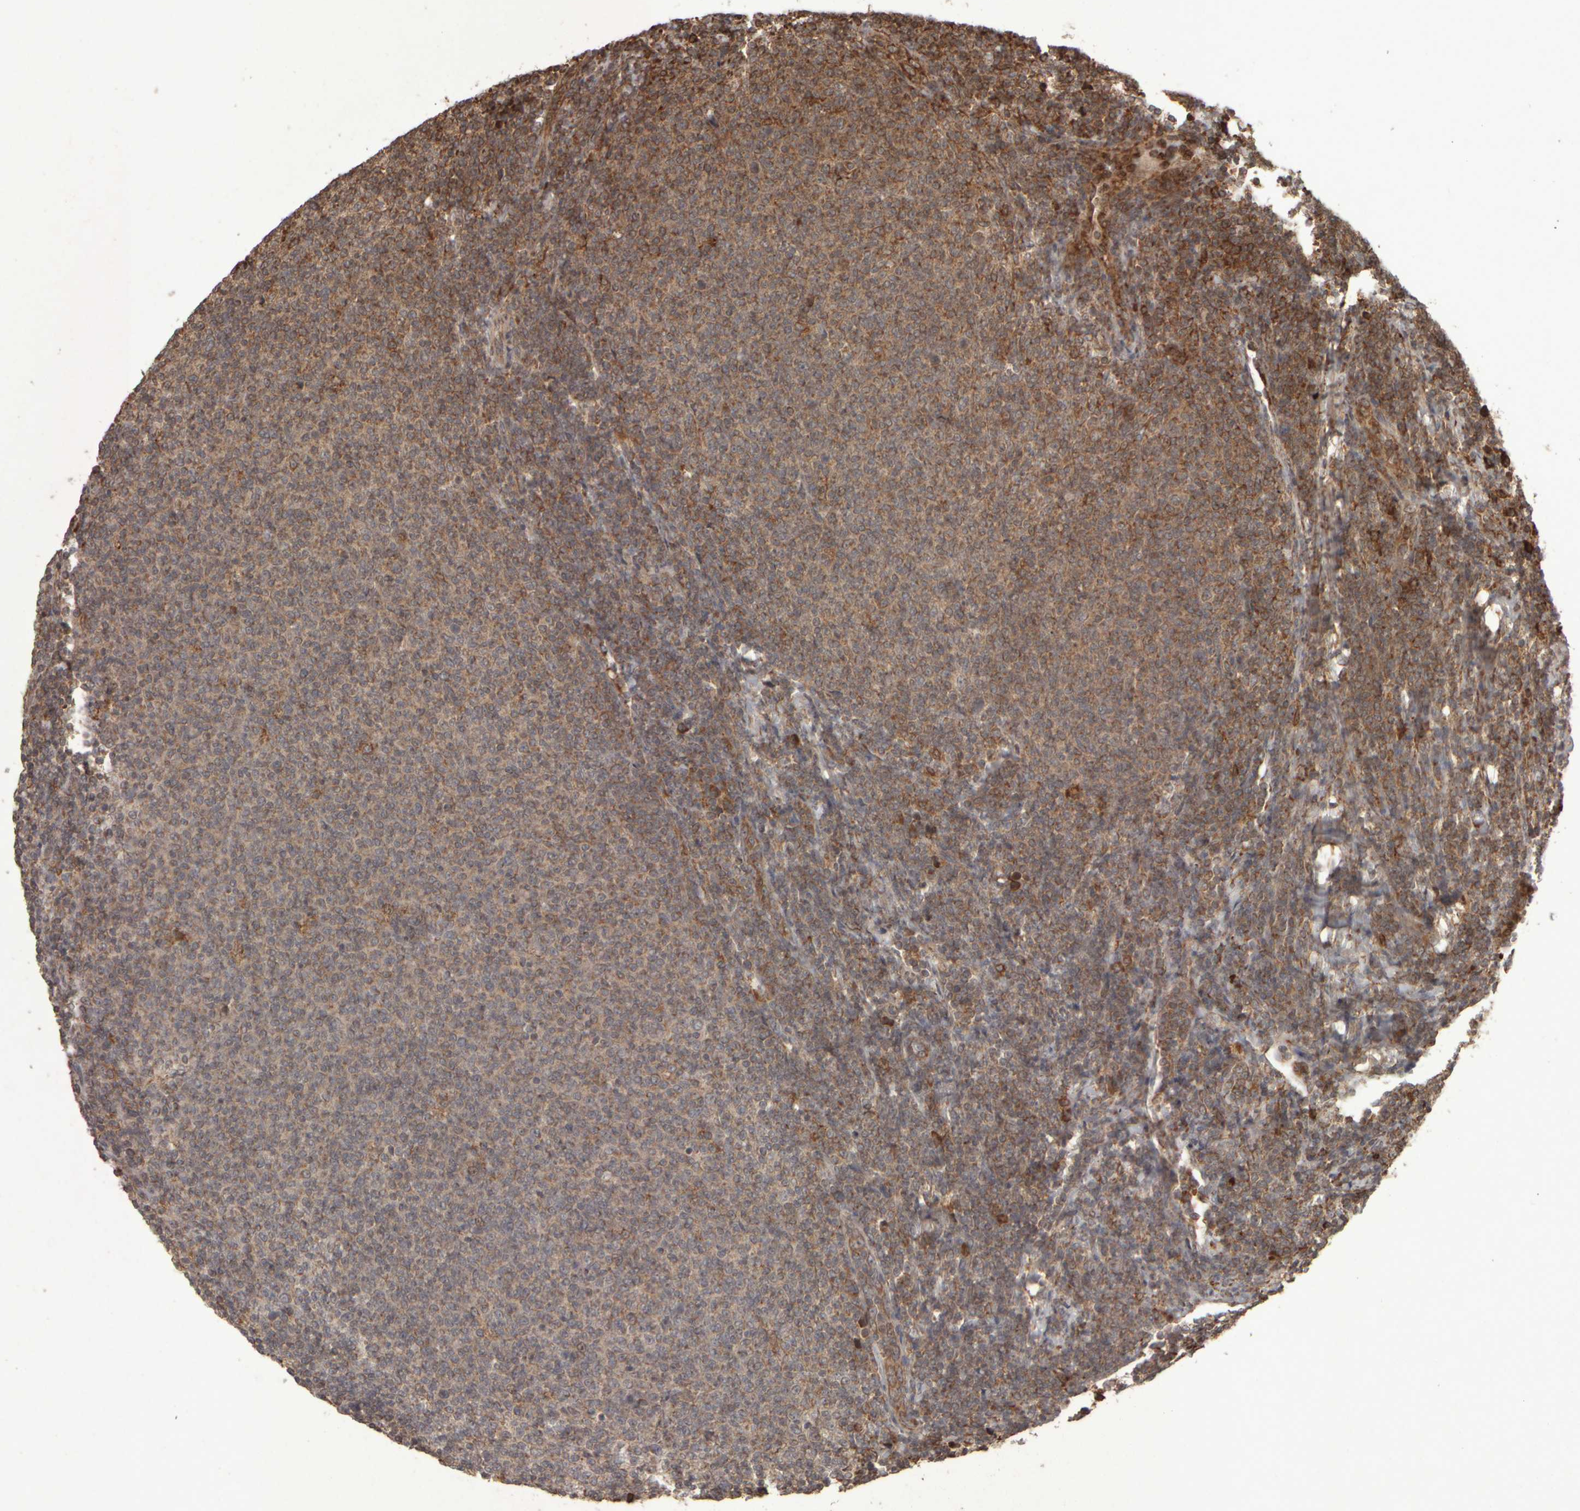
{"staining": {"intensity": "moderate", "quantity": ">75%", "location": "cytoplasmic/membranous"}, "tissue": "lymphoma", "cell_type": "Tumor cells", "image_type": "cancer", "snomed": [{"axis": "morphology", "description": "Malignant lymphoma, non-Hodgkin's type, Low grade"}, {"axis": "topography", "description": "Lymph node"}], "caption": "Malignant lymphoma, non-Hodgkin's type (low-grade) stained with a protein marker reveals moderate staining in tumor cells.", "gene": "AGBL3", "patient": {"sex": "male", "age": 66}}